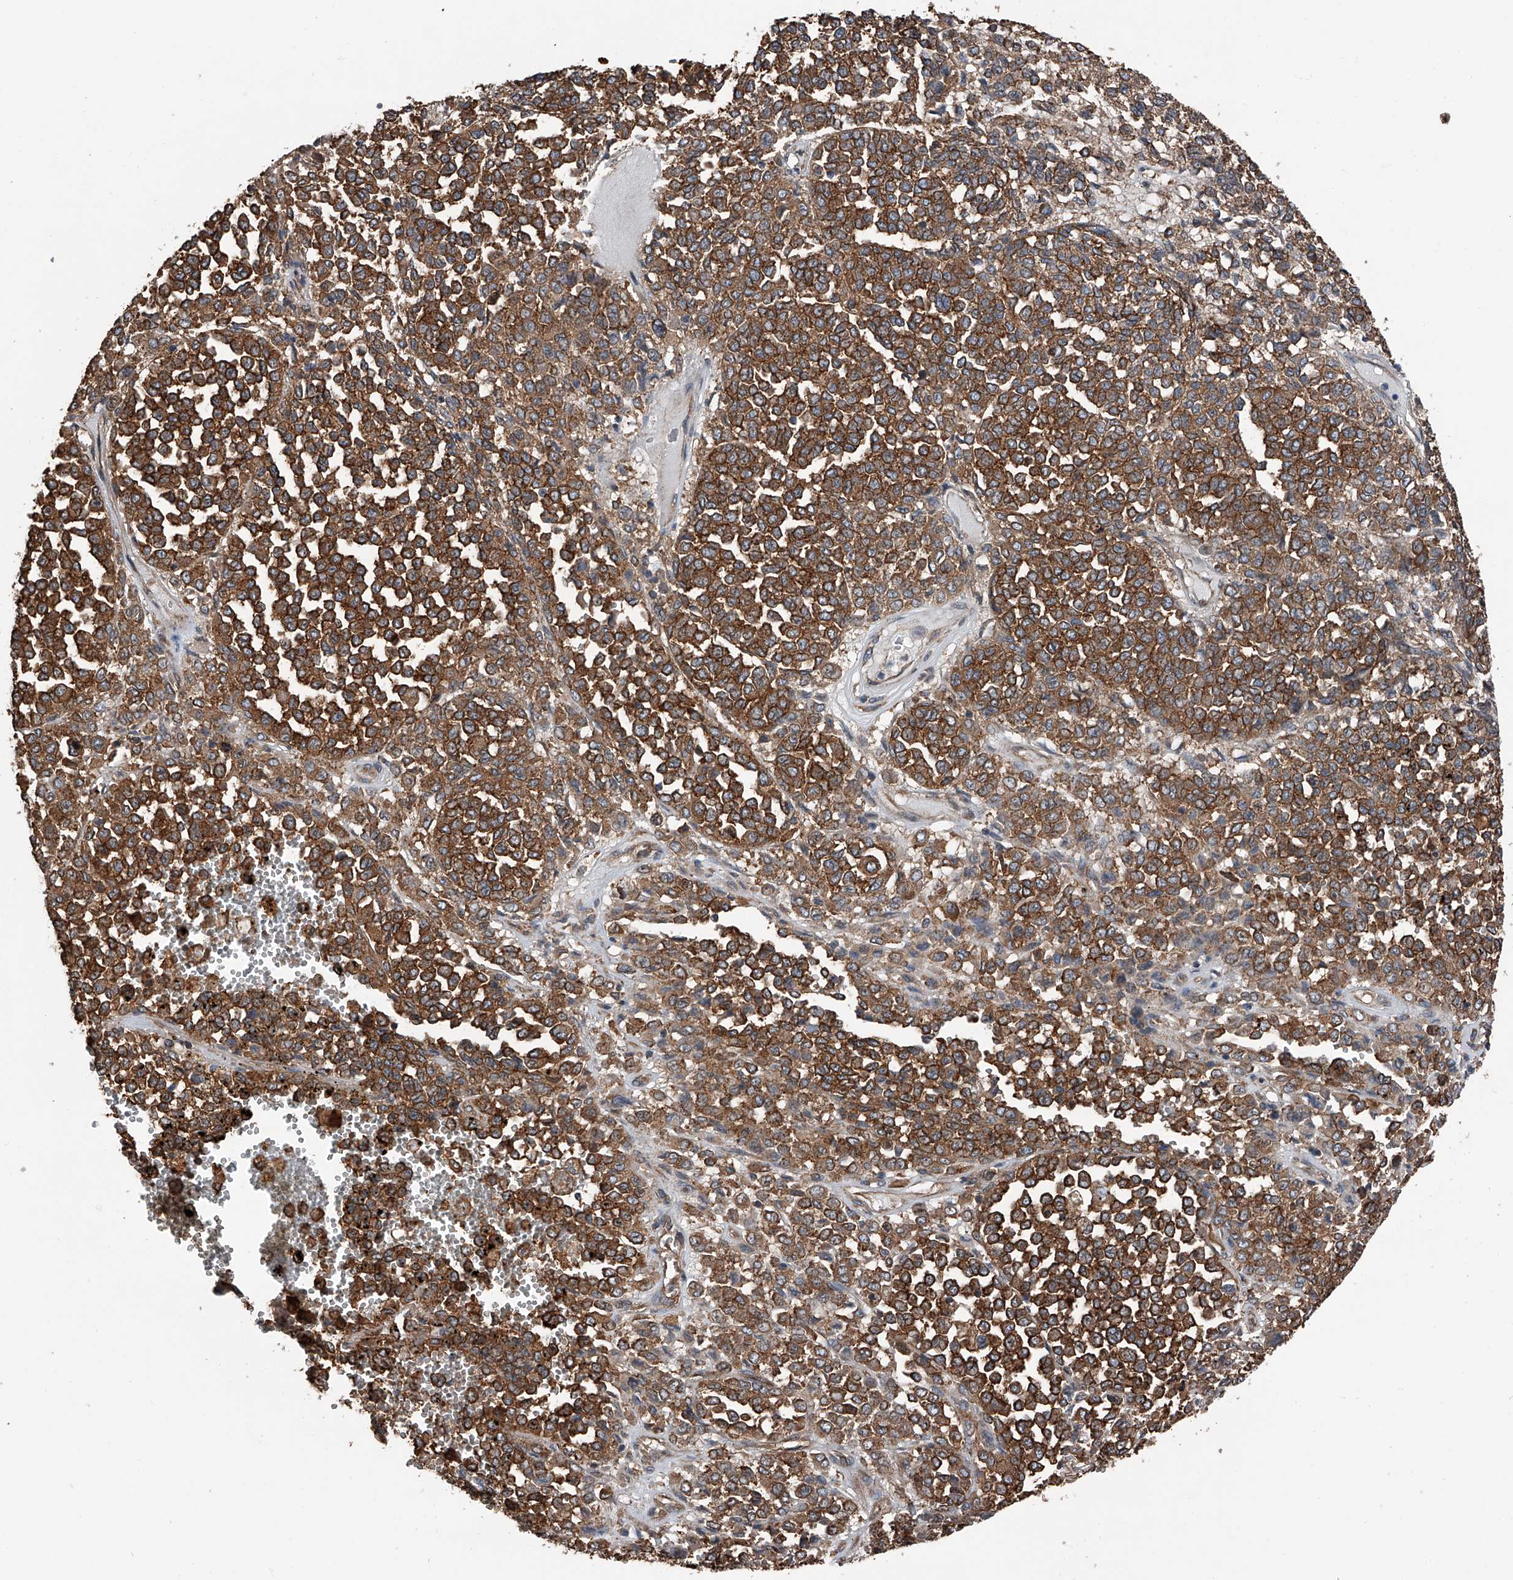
{"staining": {"intensity": "strong", "quantity": ">75%", "location": "cytoplasmic/membranous"}, "tissue": "melanoma", "cell_type": "Tumor cells", "image_type": "cancer", "snomed": [{"axis": "morphology", "description": "Malignant melanoma, Metastatic site"}, {"axis": "topography", "description": "Pancreas"}], "caption": "Melanoma stained with a protein marker shows strong staining in tumor cells.", "gene": "KCNJ2", "patient": {"sex": "female", "age": 30}}